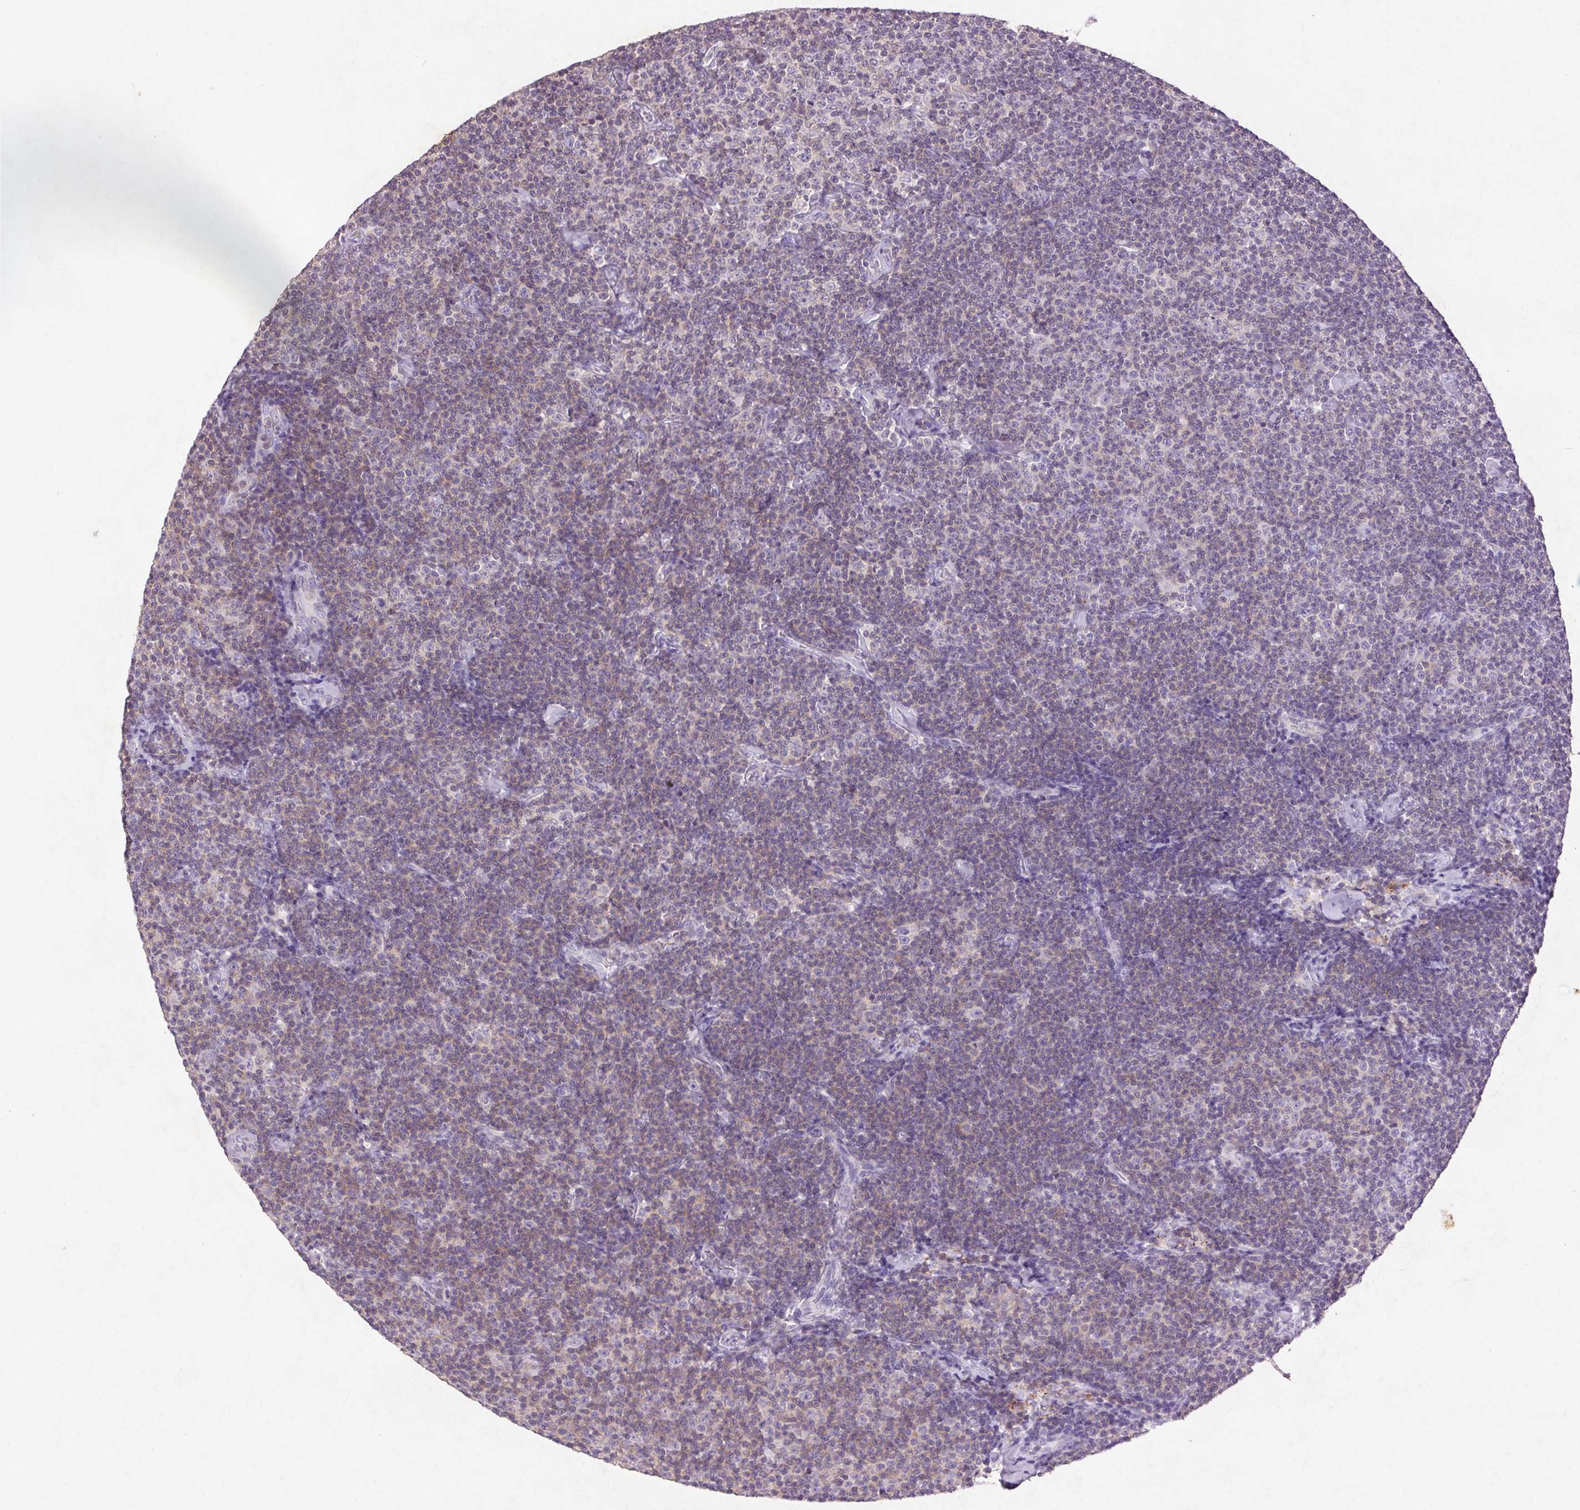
{"staining": {"intensity": "negative", "quantity": "none", "location": "none"}, "tissue": "lymphoma", "cell_type": "Tumor cells", "image_type": "cancer", "snomed": [{"axis": "morphology", "description": "Malignant lymphoma, non-Hodgkin's type, Low grade"}, {"axis": "topography", "description": "Lymph node"}], "caption": "Human malignant lymphoma, non-Hodgkin's type (low-grade) stained for a protein using IHC demonstrates no staining in tumor cells.", "gene": "FNDC7", "patient": {"sex": "male", "age": 81}}